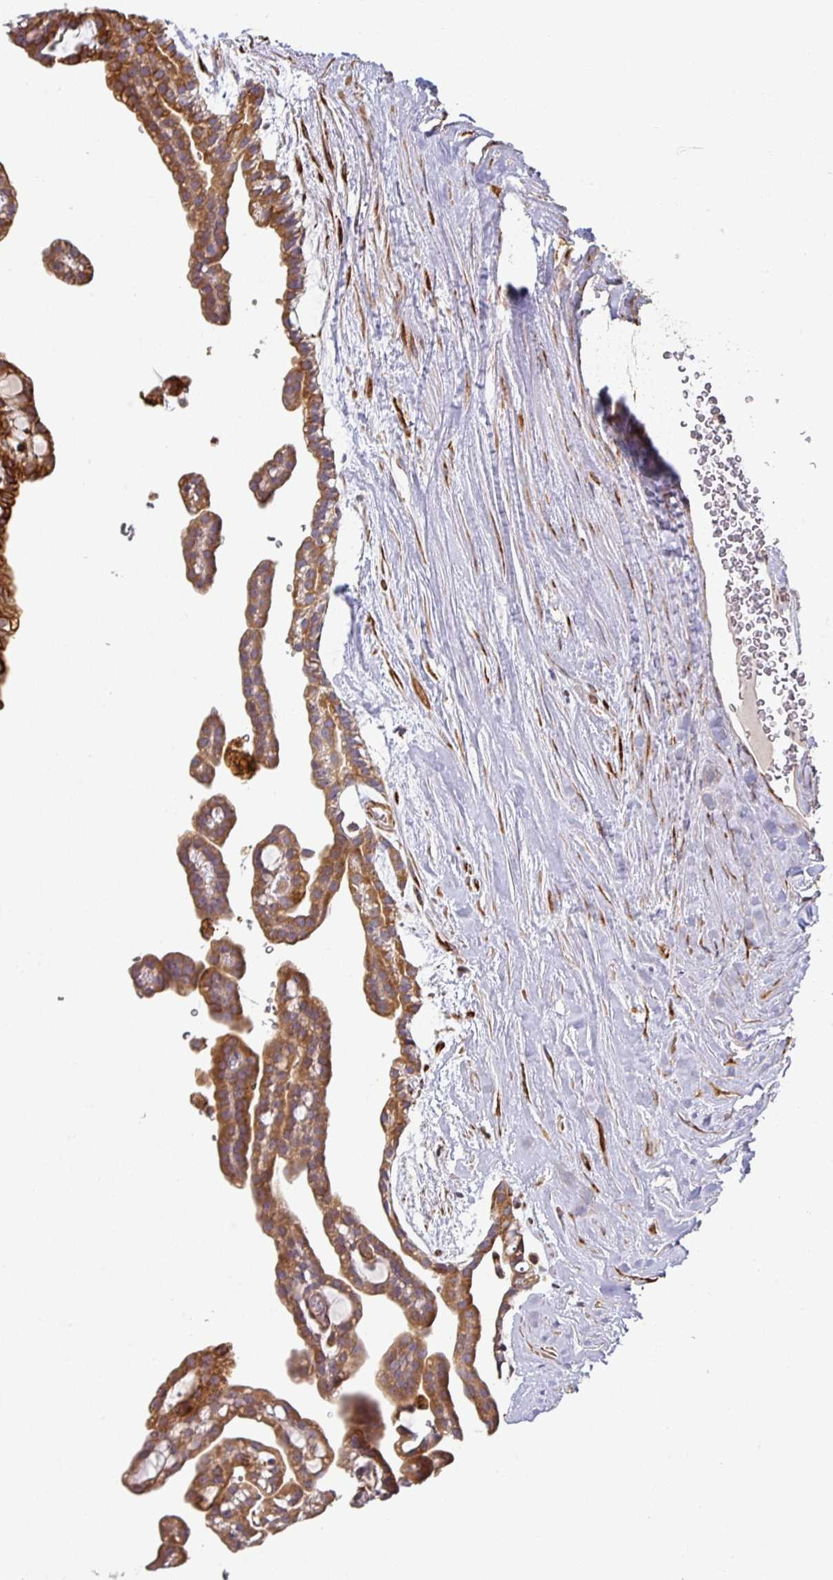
{"staining": {"intensity": "strong", "quantity": ">75%", "location": "cytoplasmic/membranous"}, "tissue": "renal cancer", "cell_type": "Tumor cells", "image_type": "cancer", "snomed": [{"axis": "morphology", "description": "Adenocarcinoma, NOS"}, {"axis": "topography", "description": "Kidney"}], "caption": "This micrograph shows IHC staining of human renal cancer (adenocarcinoma), with high strong cytoplasmic/membranous positivity in approximately >75% of tumor cells.", "gene": "ZNF268", "patient": {"sex": "male", "age": 63}}